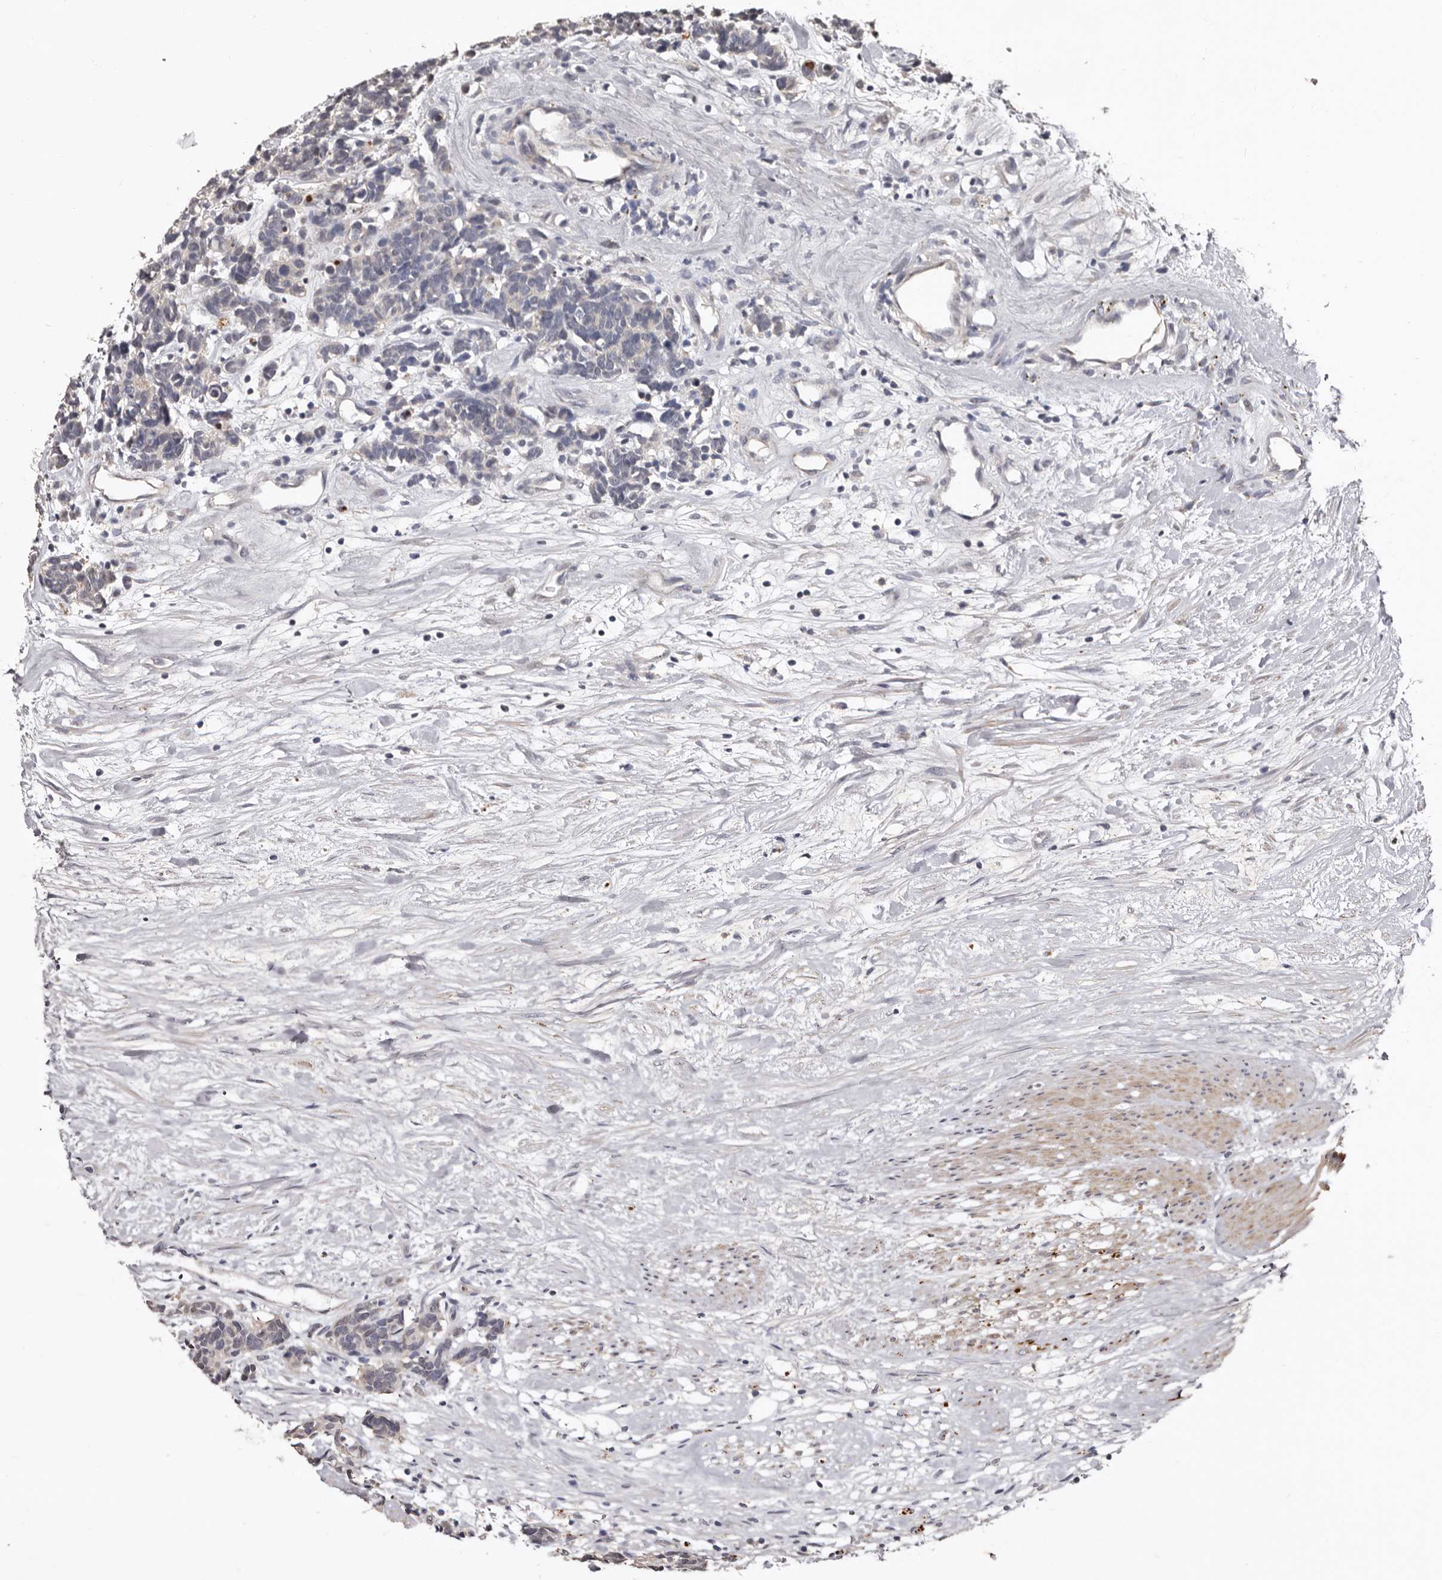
{"staining": {"intensity": "negative", "quantity": "none", "location": "none"}, "tissue": "carcinoid", "cell_type": "Tumor cells", "image_type": "cancer", "snomed": [{"axis": "morphology", "description": "Carcinoma, NOS"}, {"axis": "morphology", "description": "Carcinoid, malignant, NOS"}, {"axis": "topography", "description": "Urinary bladder"}], "caption": "High magnification brightfield microscopy of carcinoid (malignant) stained with DAB (3,3'-diaminobenzidine) (brown) and counterstained with hematoxylin (blue): tumor cells show no significant positivity.", "gene": "SLC10A4", "patient": {"sex": "male", "age": 57}}